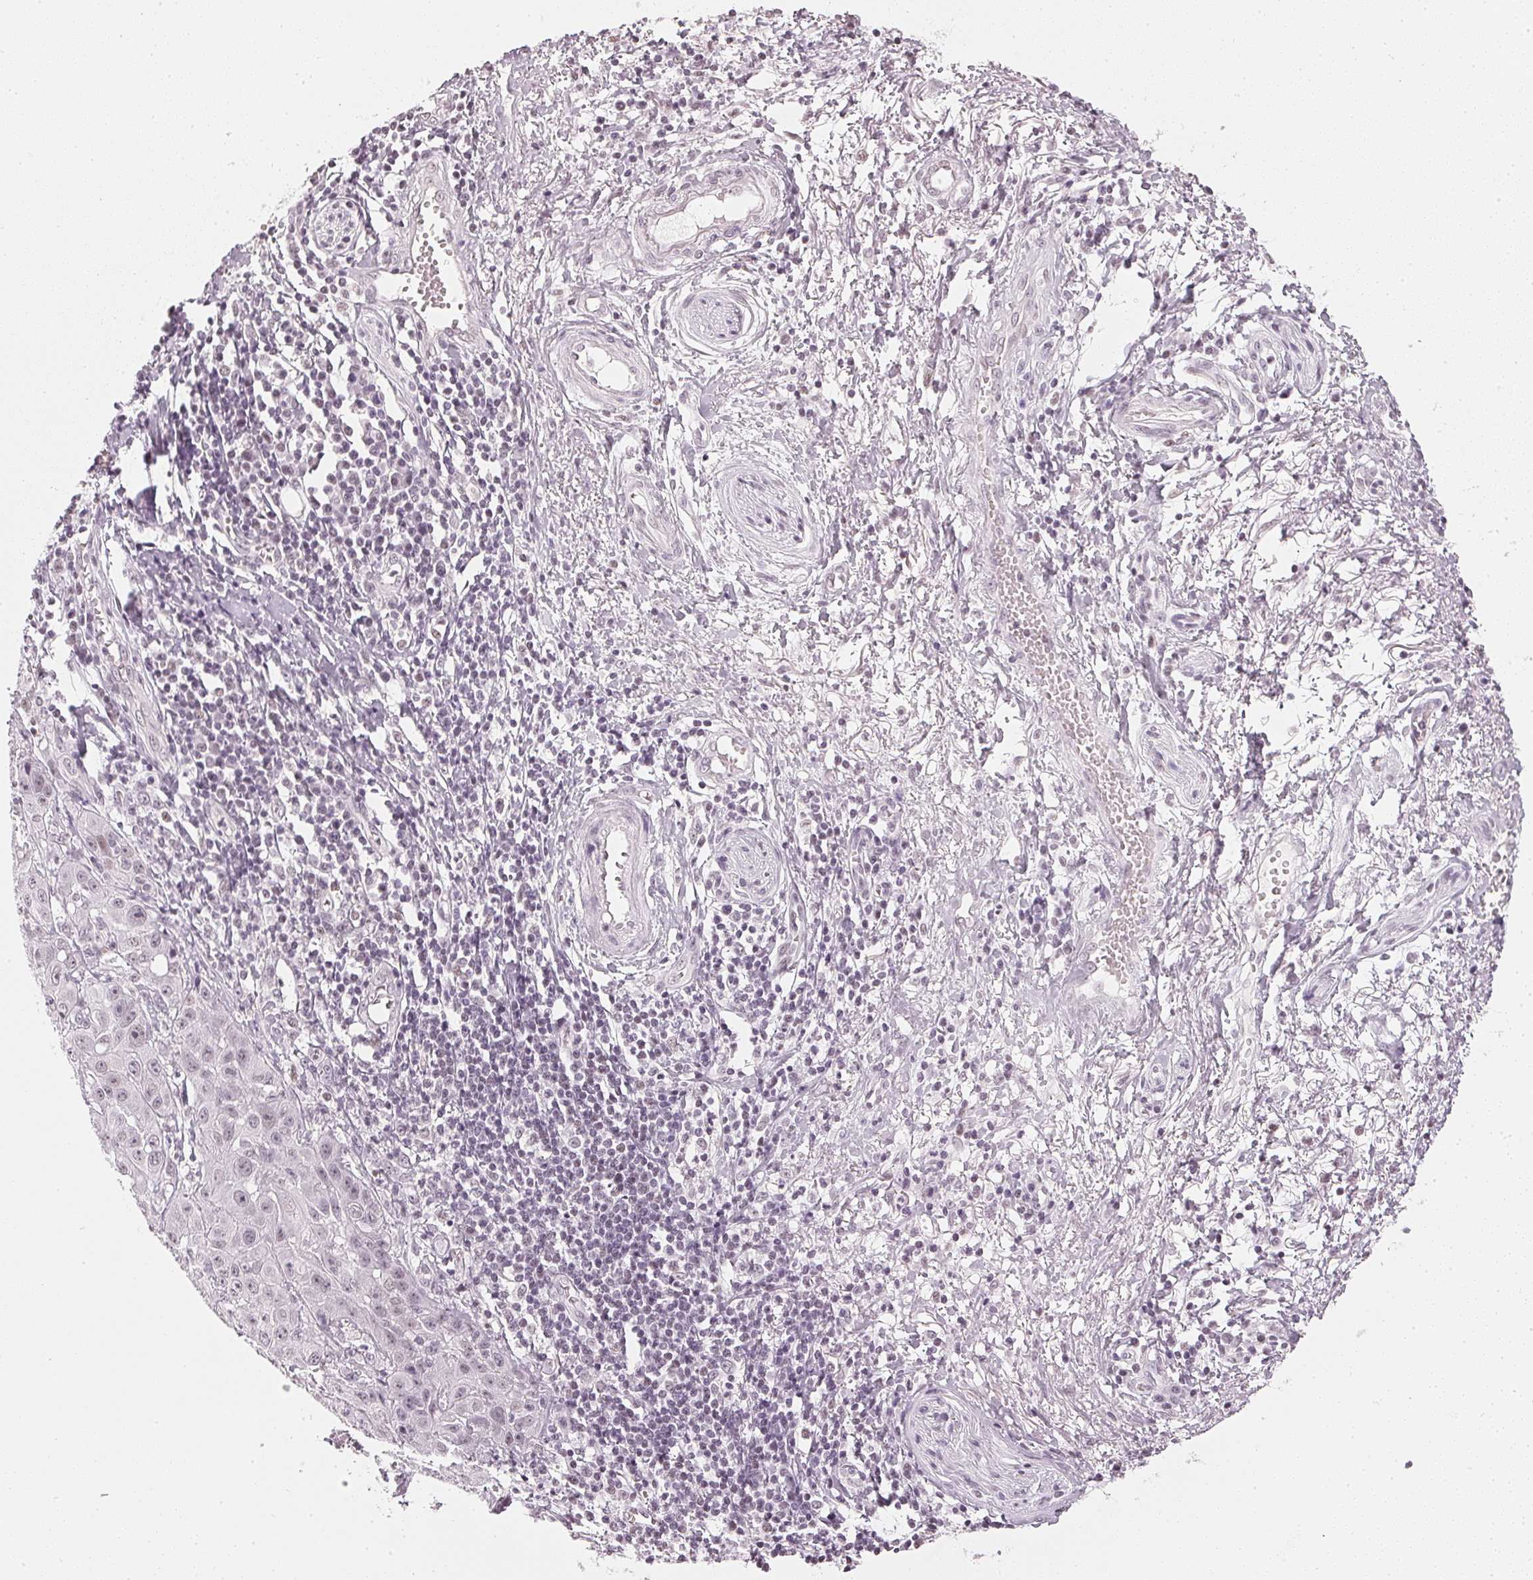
{"staining": {"intensity": "weak", "quantity": "<25%", "location": "nuclear"}, "tissue": "skin cancer", "cell_type": "Tumor cells", "image_type": "cancer", "snomed": [{"axis": "morphology", "description": "Squamous cell carcinoma, NOS"}, {"axis": "topography", "description": "Skin"}, {"axis": "topography", "description": "Vulva"}], "caption": "A high-resolution image shows IHC staining of skin cancer, which displays no significant positivity in tumor cells.", "gene": "DNAJC6", "patient": {"sex": "female", "age": 71}}